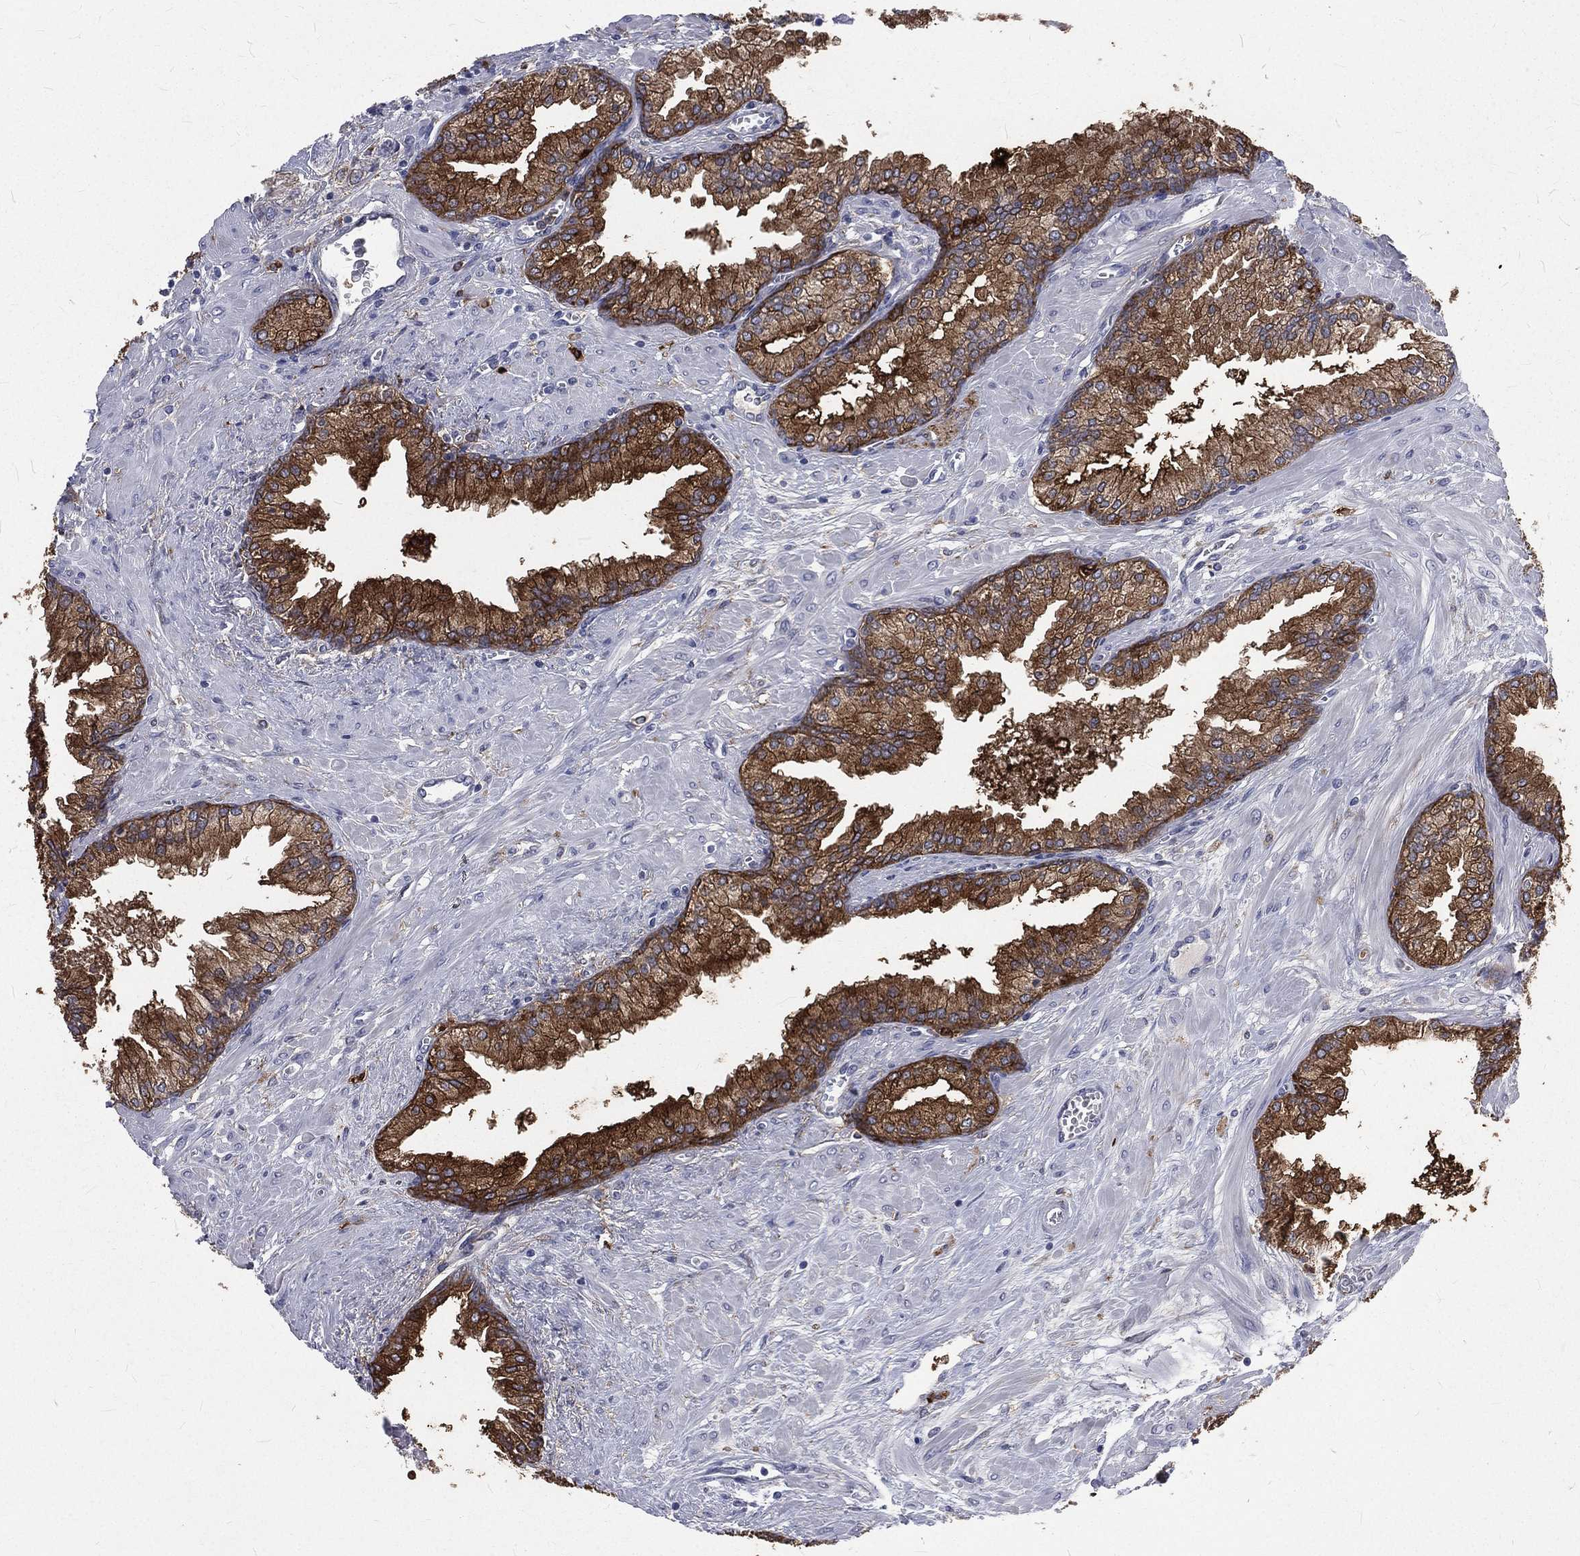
{"staining": {"intensity": "strong", "quantity": ">75%", "location": "cytoplasmic/membranous"}, "tissue": "prostate cancer", "cell_type": "Tumor cells", "image_type": "cancer", "snomed": [{"axis": "morphology", "description": "Adenocarcinoma, NOS"}, {"axis": "topography", "description": "Prostate and seminal vesicle, NOS"}, {"axis": "topography", "description": "Prostate"}], "caption": "Prostate adenocarcinoma stained for a protein (brown) demonstrates strong cytoplasmic/membranous positive expression in about >75% of tumor cells.", "gene": "BASP1", "patient": {"sex": "male", "age": 62}}